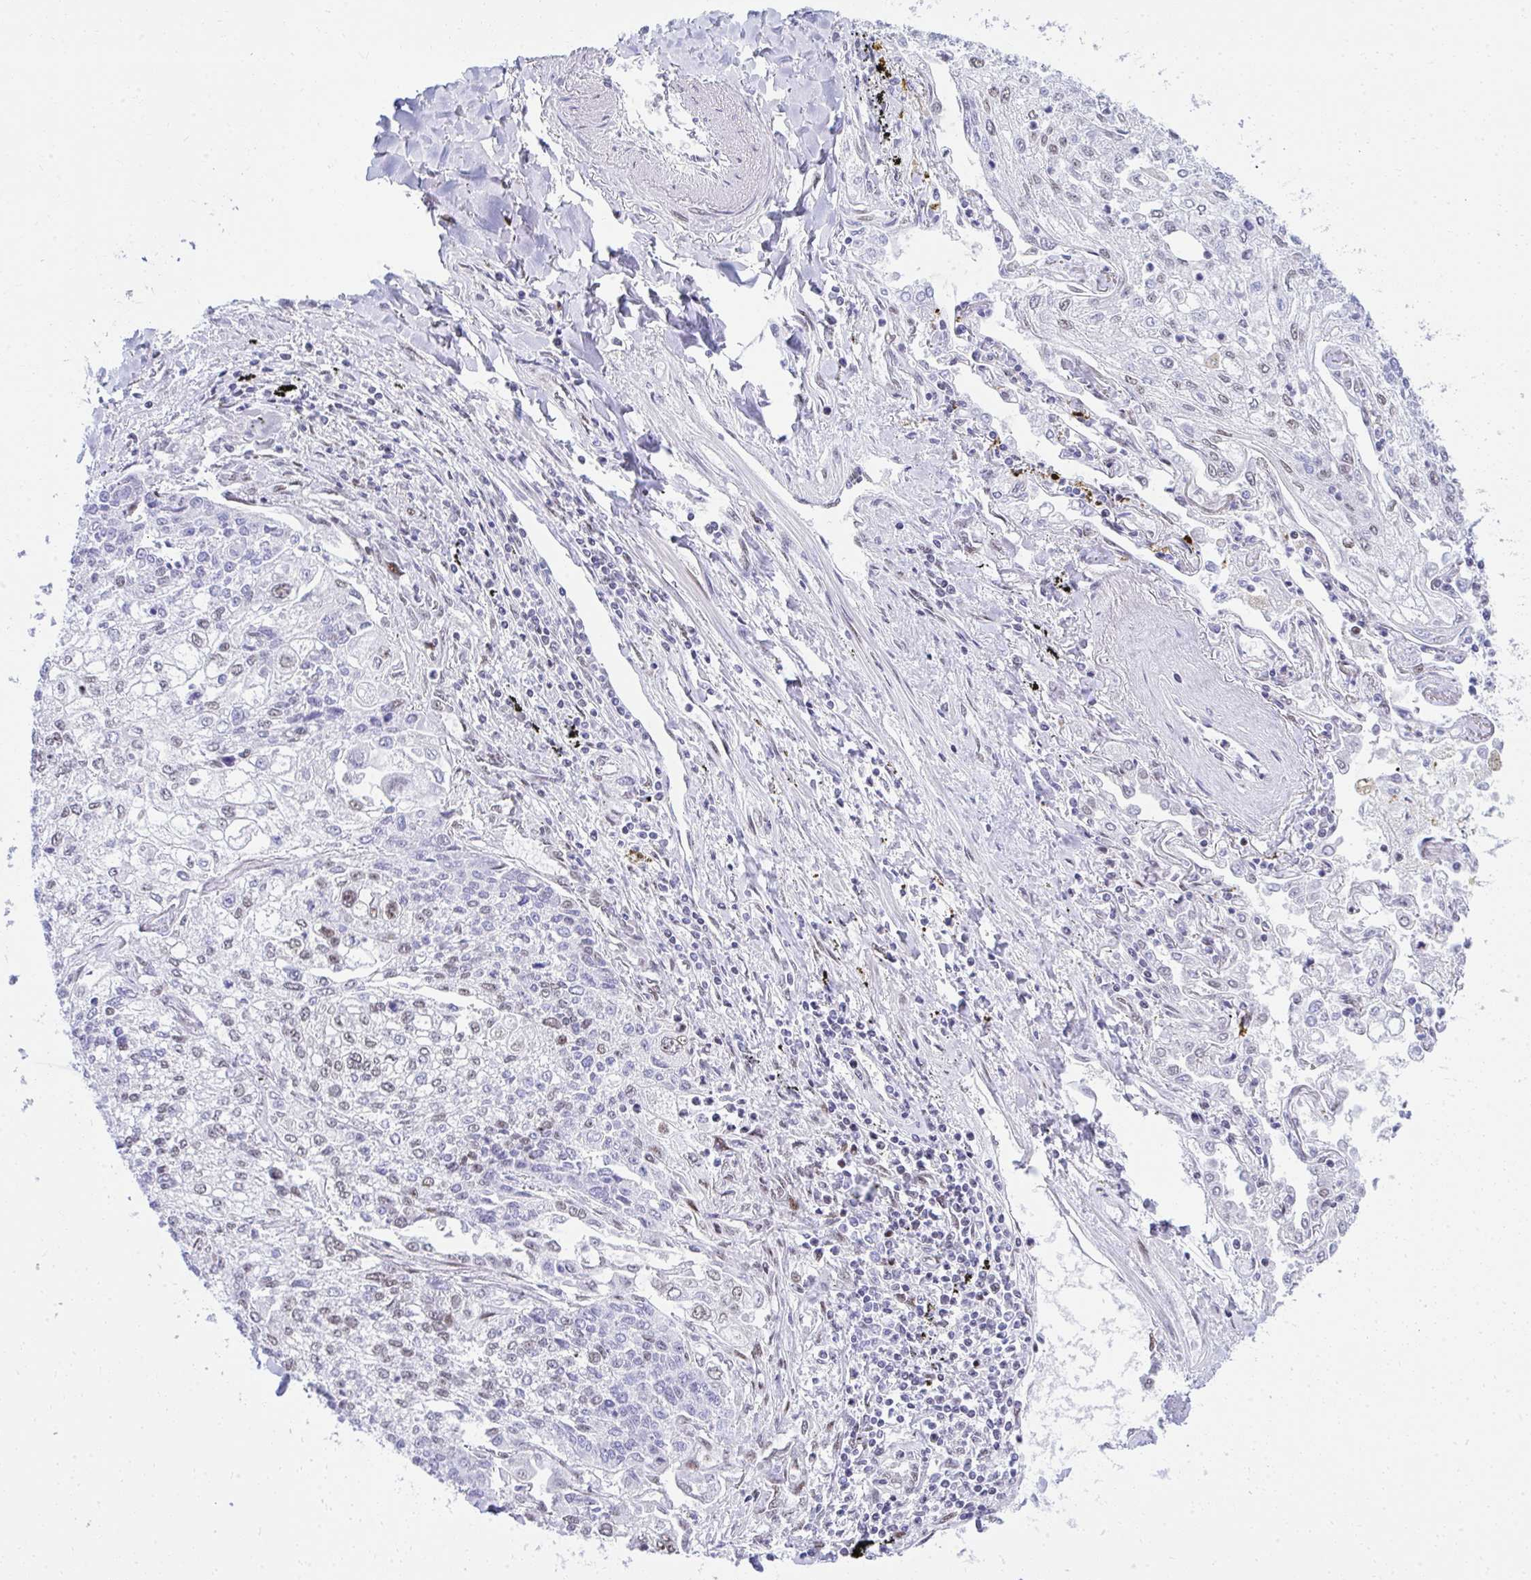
{"staining": {"intensity": "weak", "quantity": ">75%", "location": "nuclear"}, "tissue": "lung cancer", "cell_type": "Tumor cells", "image_type": "cancer", "snomed": [{"axis": "morphology", "description": "Squamous cell carcinoma, NOS"}, {"axis": "topography", "description": "Lung"}], "caption": "Immunohistochemistry (IHC) (DAB) staining of human lung cancer (squamous cell carcinoma) displays weak nuclear protein expression in approximately >75% of tumor cells.", "gene": "GLDN", "patient": {"sex": "male", "age": 74}}